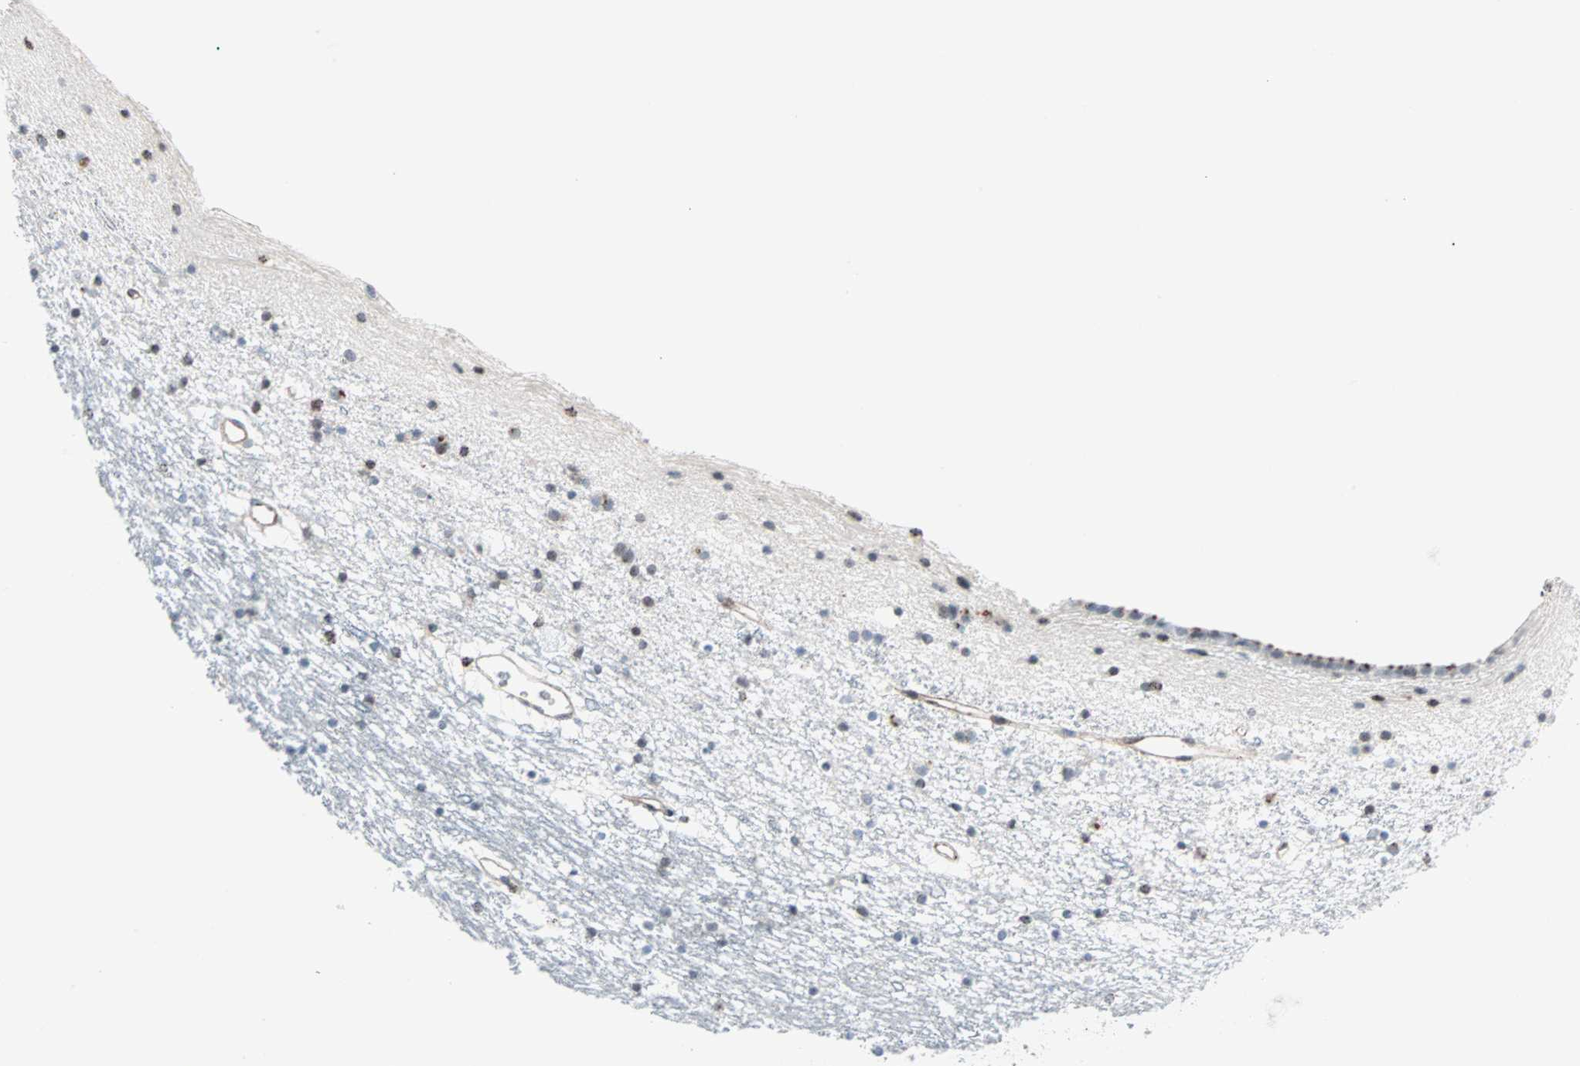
{"staining": {"intensity": "weak", "quantity": "<25%", "location": "nuclear"}, "tissue": "caudate", "cell_type": "Glial cells", "image_type": "normal", "snomed": [{"axis": "morphology", "description": "Normal tissue, NOS"}, {"axis": "topography", "description": "Lateral ventricle wall"}], "caption": "Glial cells show no significant staining in normal caudate. The staining is performed using DAB (3,3'-diaminobenzidine) brown chromogen with nuclei counter-stained in using hematoxylin.", "gene": "CENPA", "patient": {"sex": "male", "age": 45}}